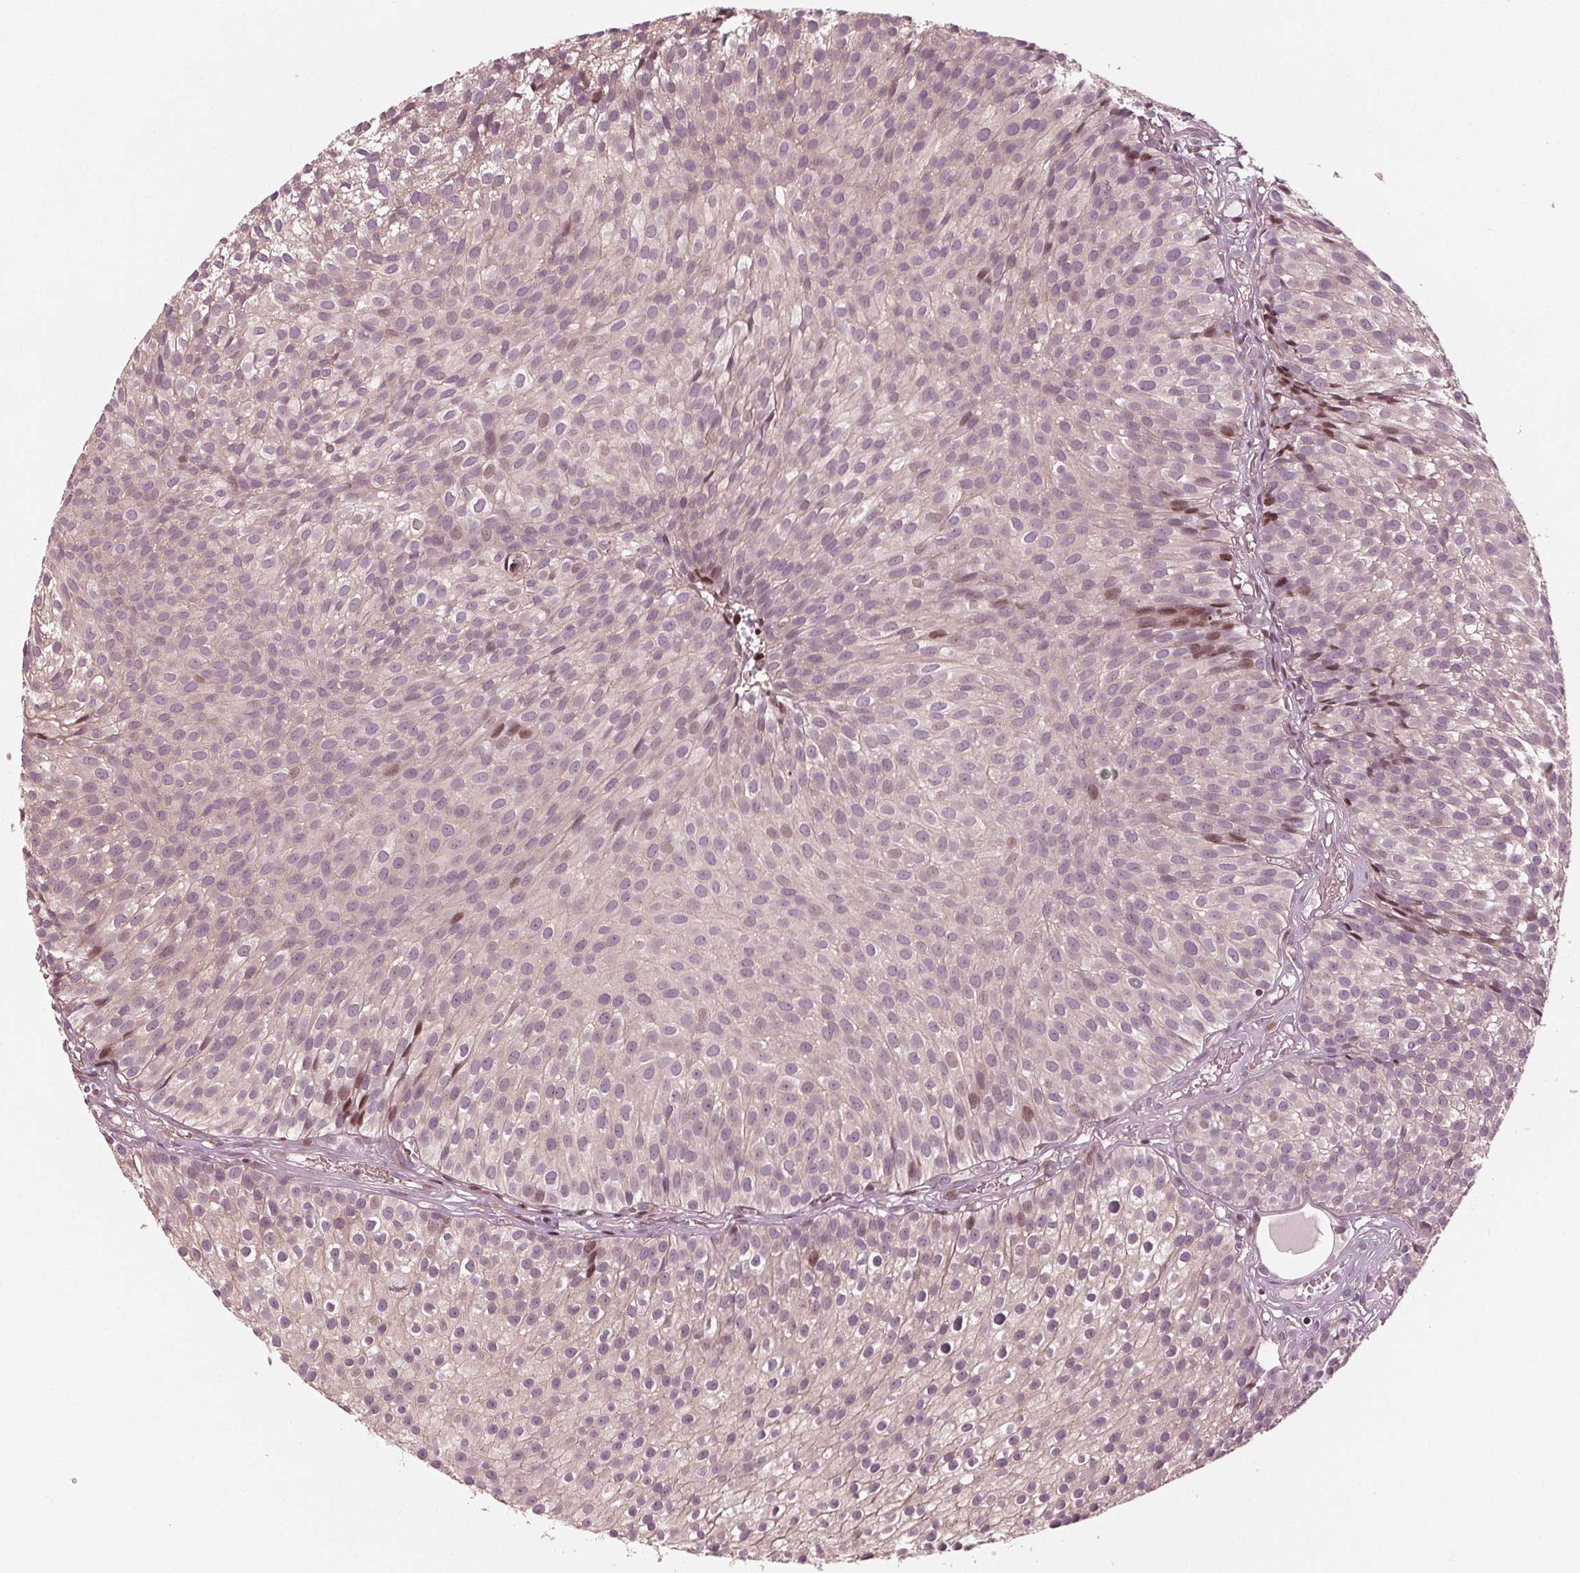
{"staining": {"intensity": "moderate", "quantity": "<25%", "location": "nuclear"}, "tissue": "urothelial cancer", "cell_type": "Tumor cells", "image_type": "cancer", "snomed": [{"axis": "morphology", "description": "Urothelial carcinoma, Low grade"}, {"axis": "topography", "description": "Urinary bladder"}], "caption": "Tumor cells display low levels of moderate nuclear positivity in approximately <25% of cells in urothelial cancer.", "gene": "CMIP", "patient": {"sex": "male", "age": 63}}